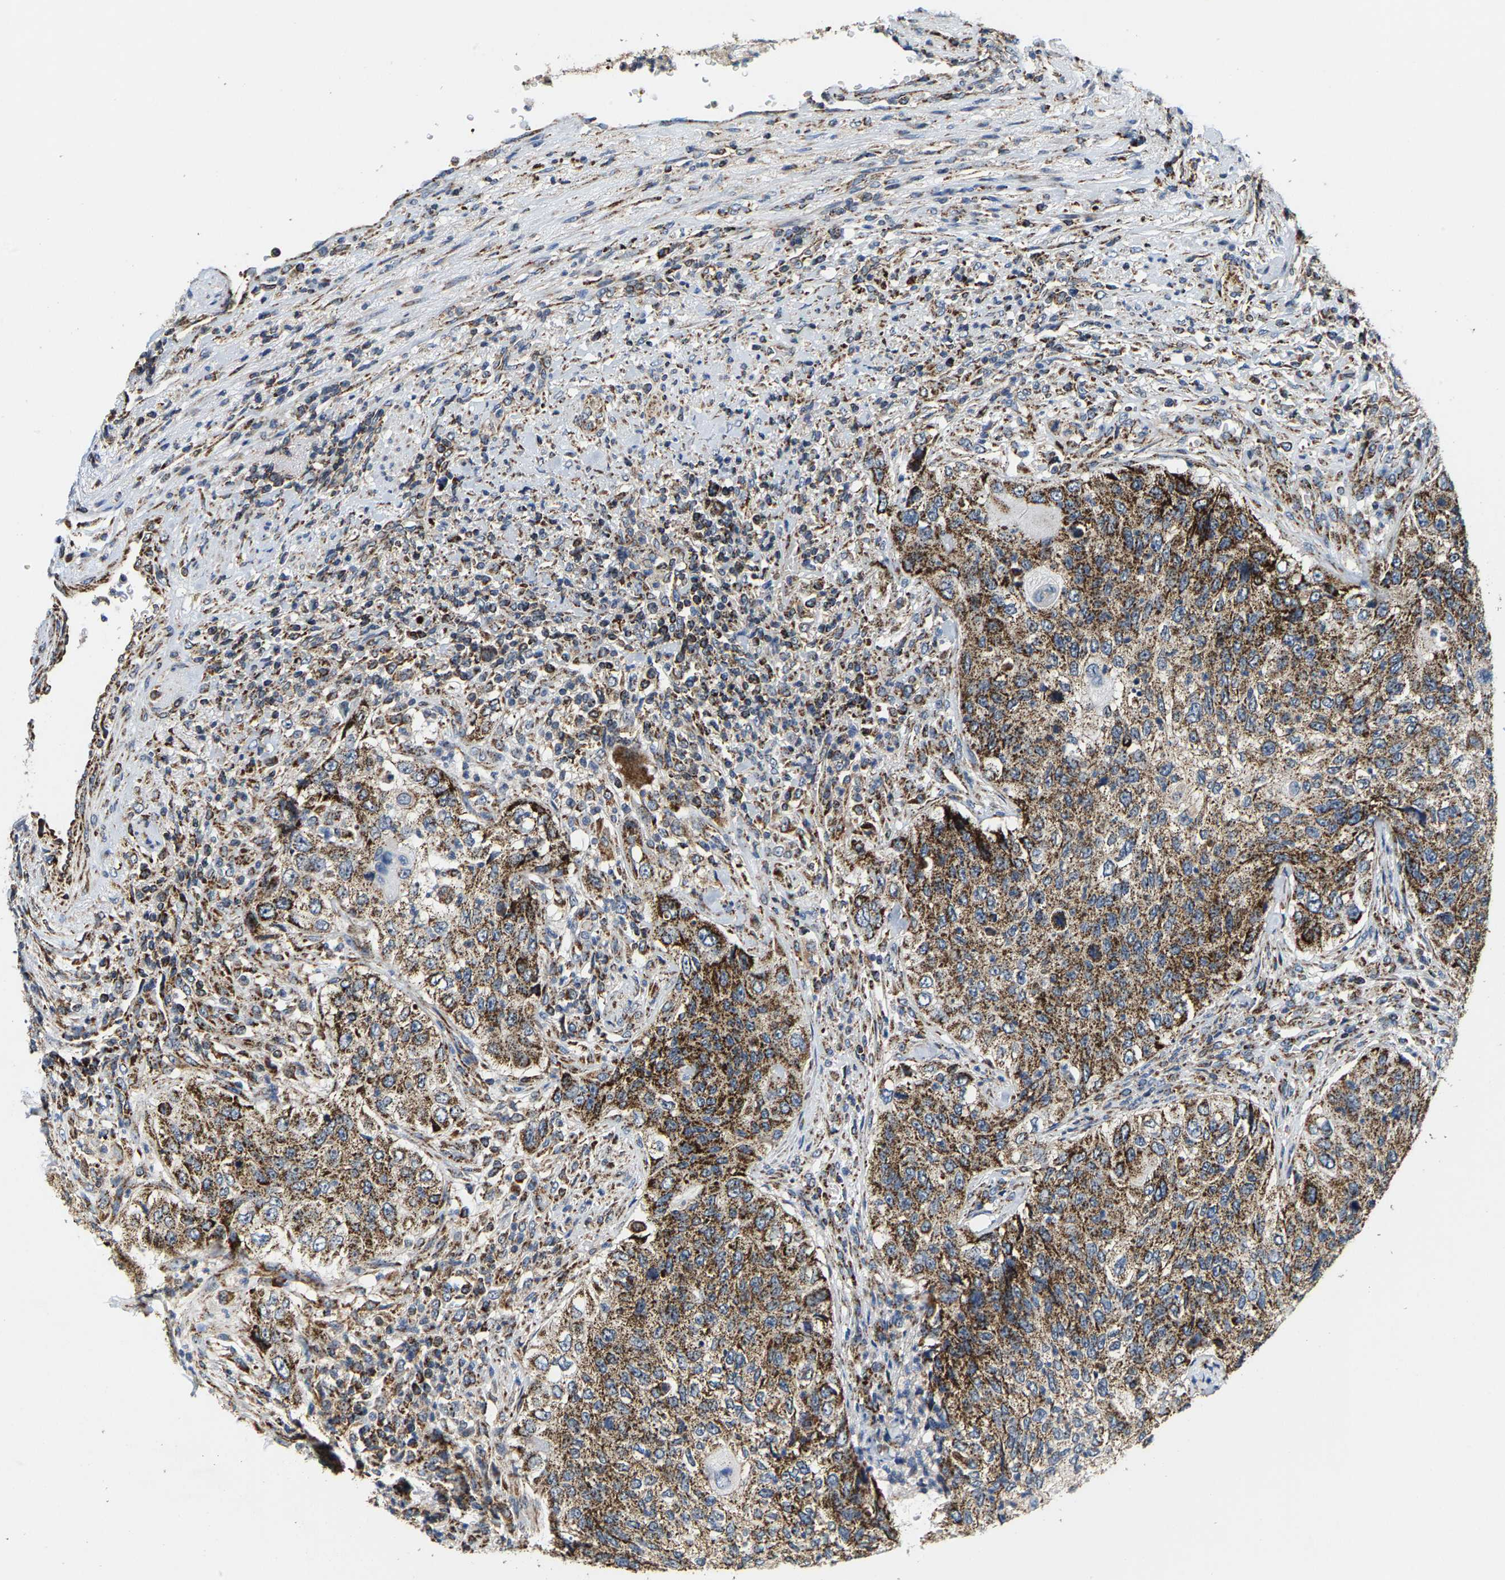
{"staining": {"intensity": "moderate", "quantity": ">75%", "location": "cytoplasmic/membranous"}, "tissue": "urothelial cancer", "cell_type": "Tumor cells", "image_type": "cancer", "snomed": [{"axis": "morphology", "description": "Urothelial carcinoma, High grade"}, {"axis": "topography", "description": "Urinary bladder"}], "caption": "Urothelial carcinoma (high-grade) stained with a brown dye displays moderate cytoplasmic/membranous positive positivity in approximately >75% of tumor cells.", "gene": "SHMT2", "patient": {"sex": "female", "age": 60}}